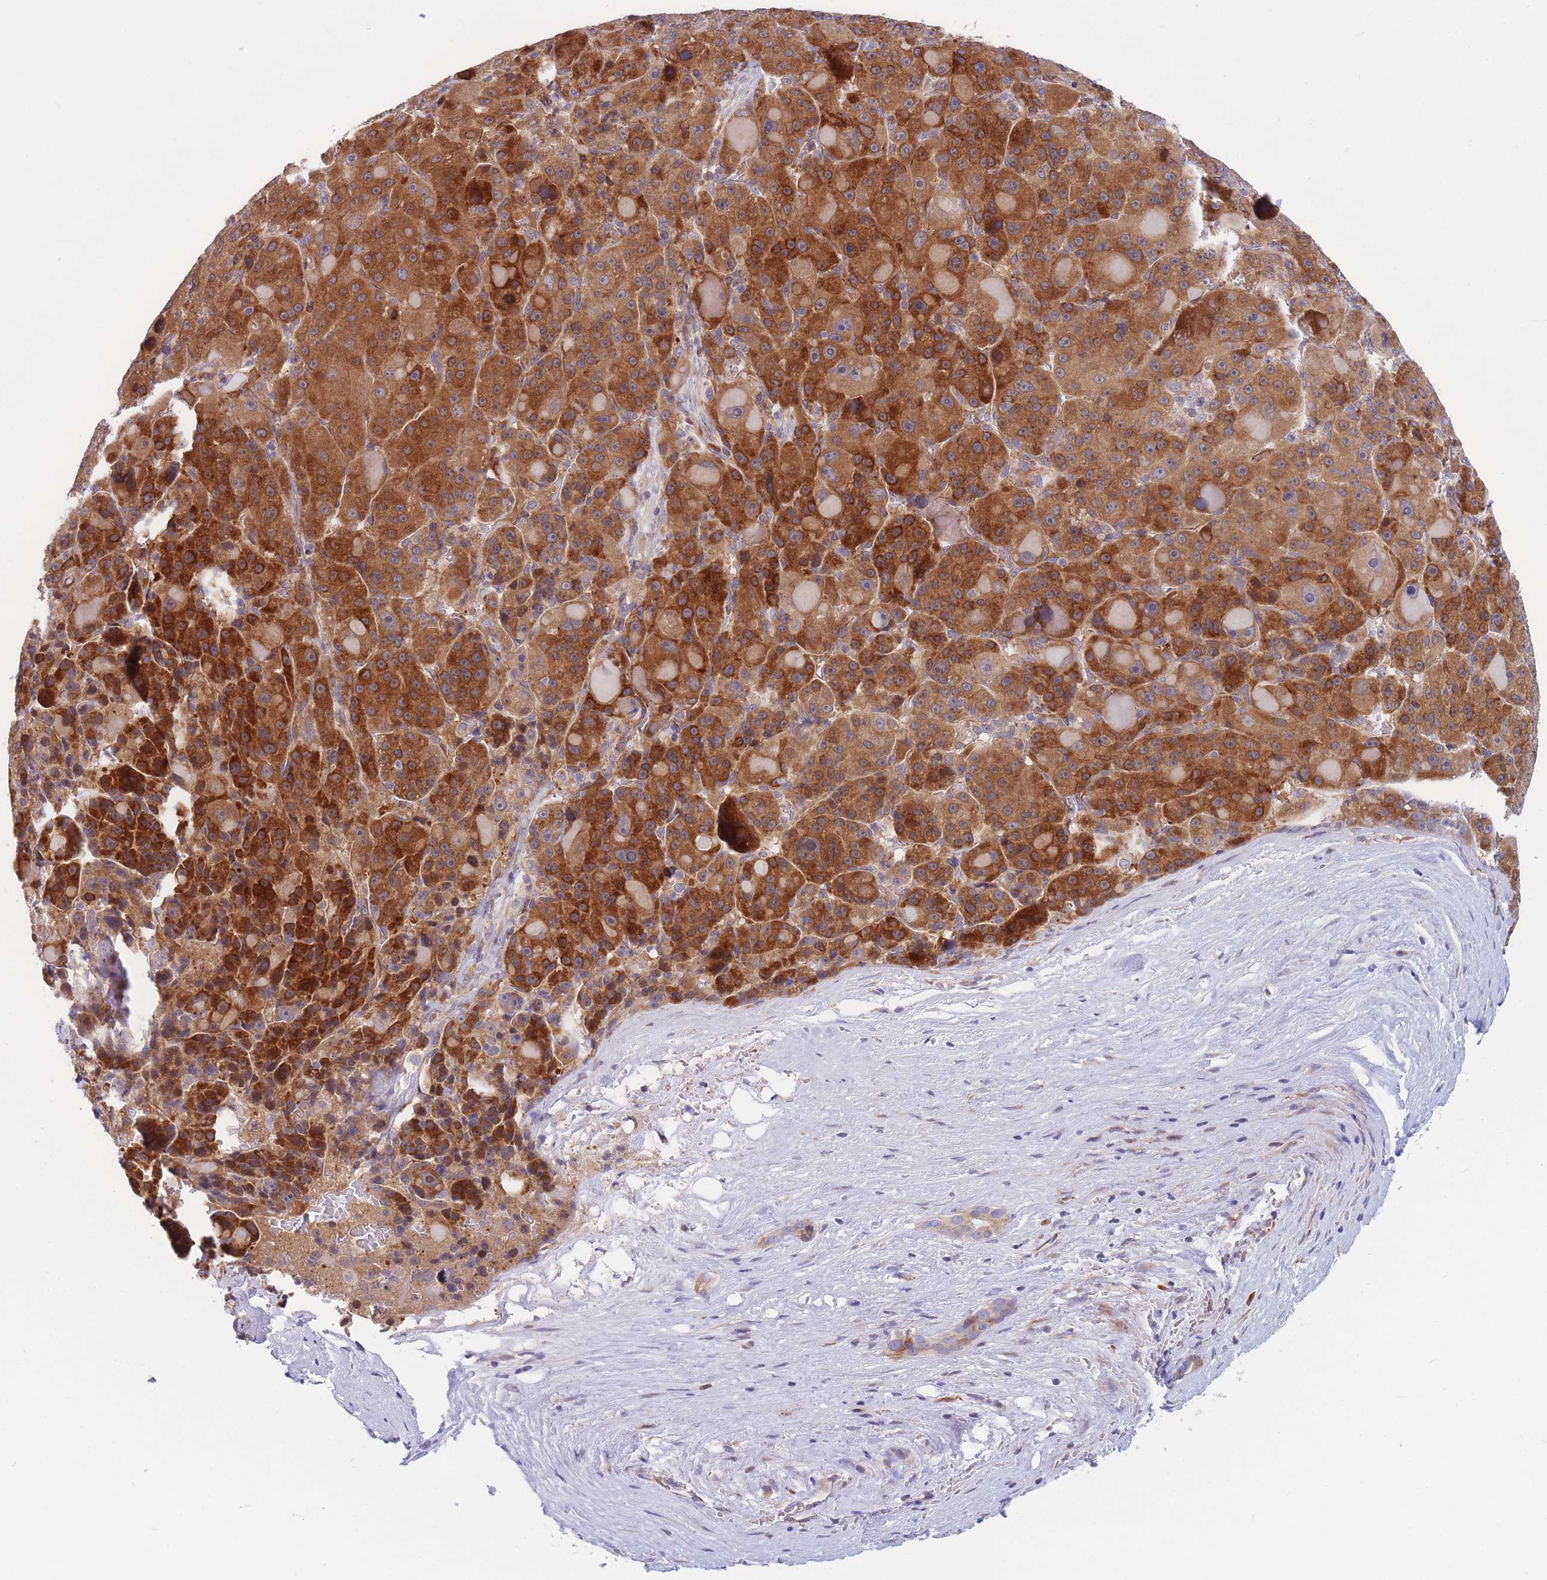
{"staining": {"intensity": "strong", "quantity": ">75%", "location": "cytoplasmic/membranous"}, "tissue": "liver cancer", "cell_type": "Tumor cells", "image_type": "cancer", "snomed": [{"axis": "morphology", "description": "Carcinoma, Hepatocellular, NOS"}, {"axis": "topography", "description": "Liver"}], "caption": "A high-resolution image shows immunohistochemistry staining of hepatocellular carcinoma (liver), which displays strong cytoplasmic/membranous expression in about >75% of tumor cells. Using DAB (brown) and hematoxylin (blue) stains, captured at high magnification using brightfield microscopy.", "gene": "TMEM131L", "patient": {"sex": "male", "age": 76}}